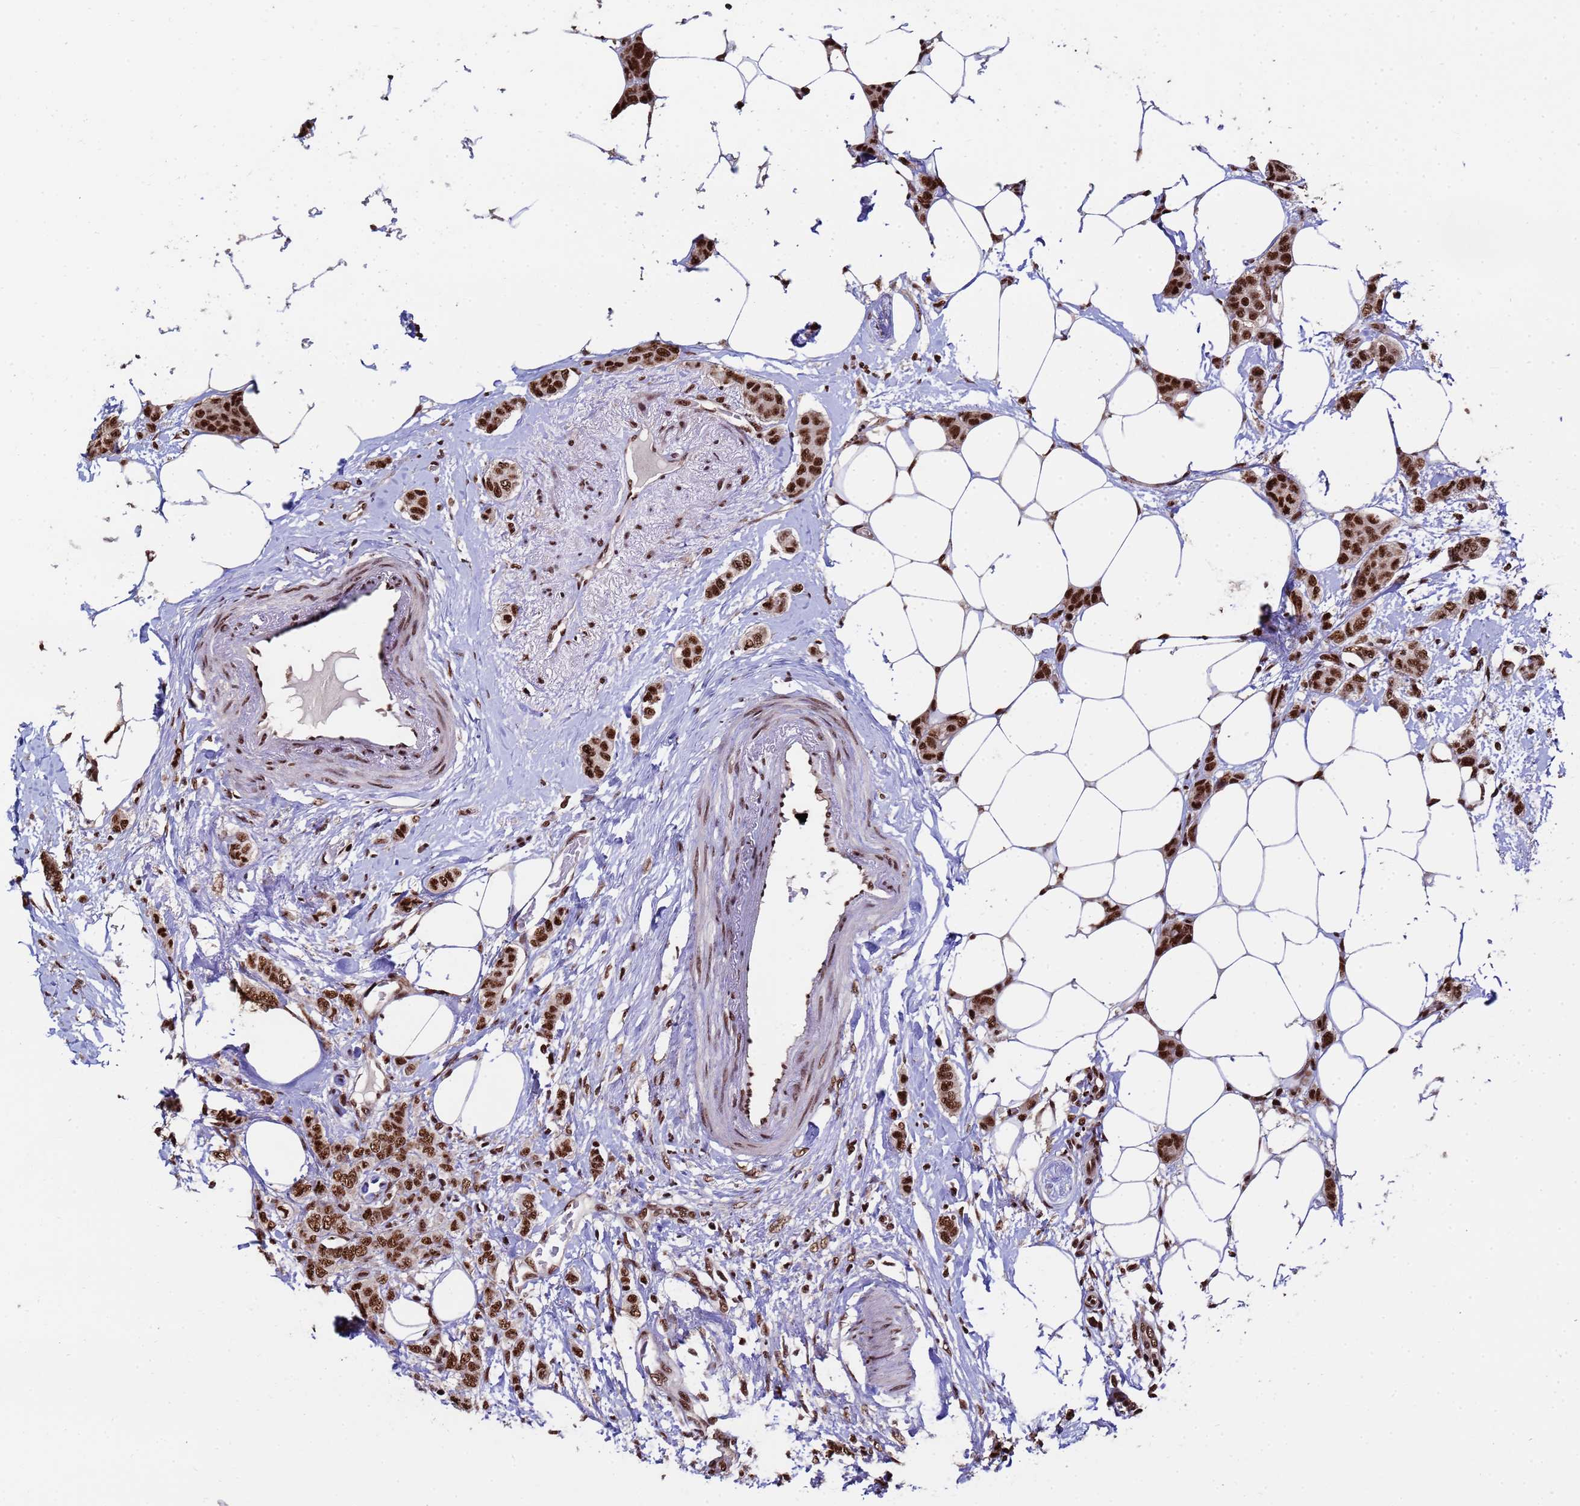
{"staining": {"intensity": "strong", "quantity": ">75%", "location": "nuclear"}, "tissue": "breast cancer", "cell_type": "Tumor cells", "image_type": "cancer", "snomed": [{"axis": "morphology", "description": "Duct carcinoma"}, {"axis": "topography", "description": "Breast"}], "caption": "Breast cancer (invasive ductal carcinoma) stained for a protein shows strong nuclear positivity in tumor cells. The staining was performed using DAB to visualize the protein expression in brown, while the nuclei were stained in blue with hematoxylin (Magnification: 20x).", "gene": "SF3B2", "patient": {"sex": "female", "age": 72}}